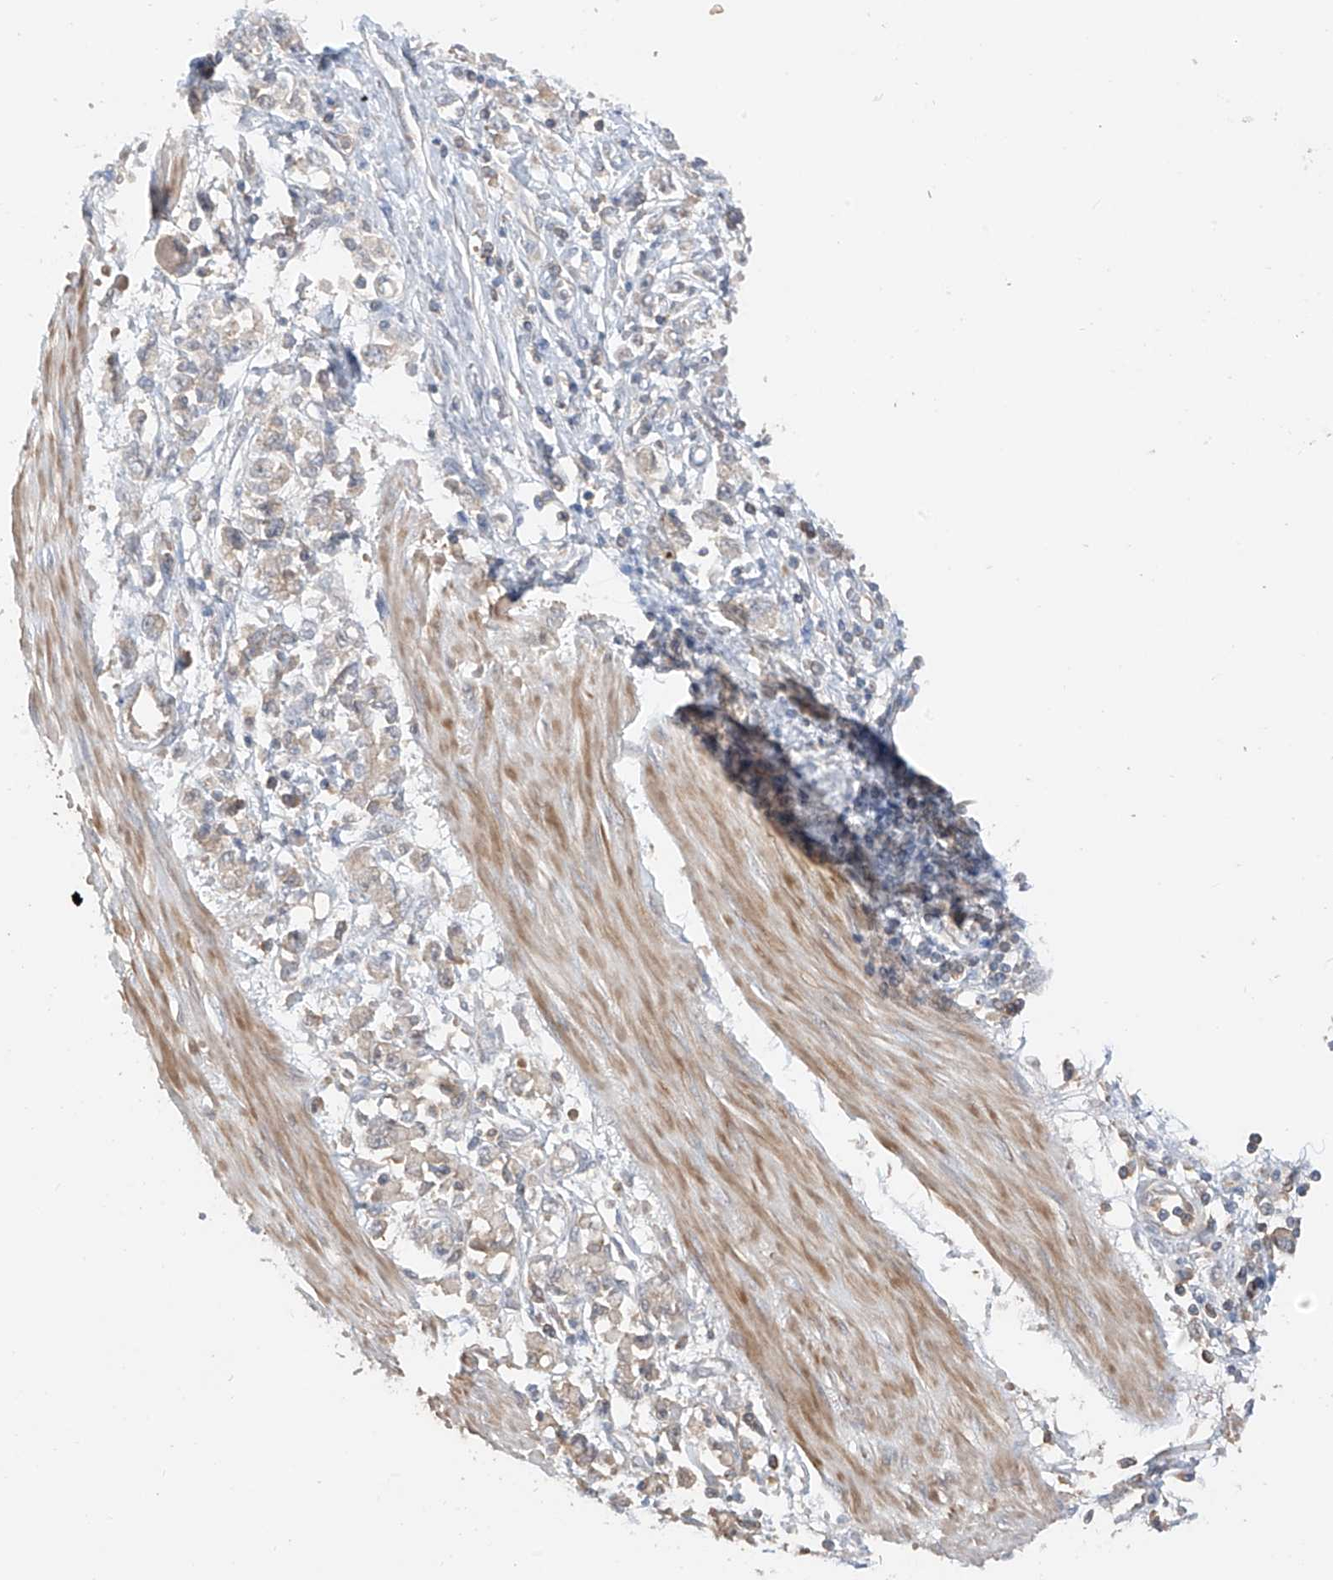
{"staining": {"intensity": "negative", "quantity": "none", "location": "none"}, "tissue": "stomach cancer", "cell_type": "Tumor cells", "image_type": "cancer", "snomed": [{"axis": "morphology", "description": "Adenocarcinoma, NOS"}, {"axis": "topography", "description": "Stomach"}], "caption": "High magnification brightfield microscopy of stomach cancer (adenocarcinoma) stained with DAB (3,3'-diaminobenzidine) (brown) and counterstained with hematoxylin (blue): tumor cells show no significant expression. (DAB (3,3'-diaminobenzidine) immunohistochemistry, high magnification).", "gene": "CACNA2D4", "patient": {"sex": "female", "age": 76}}